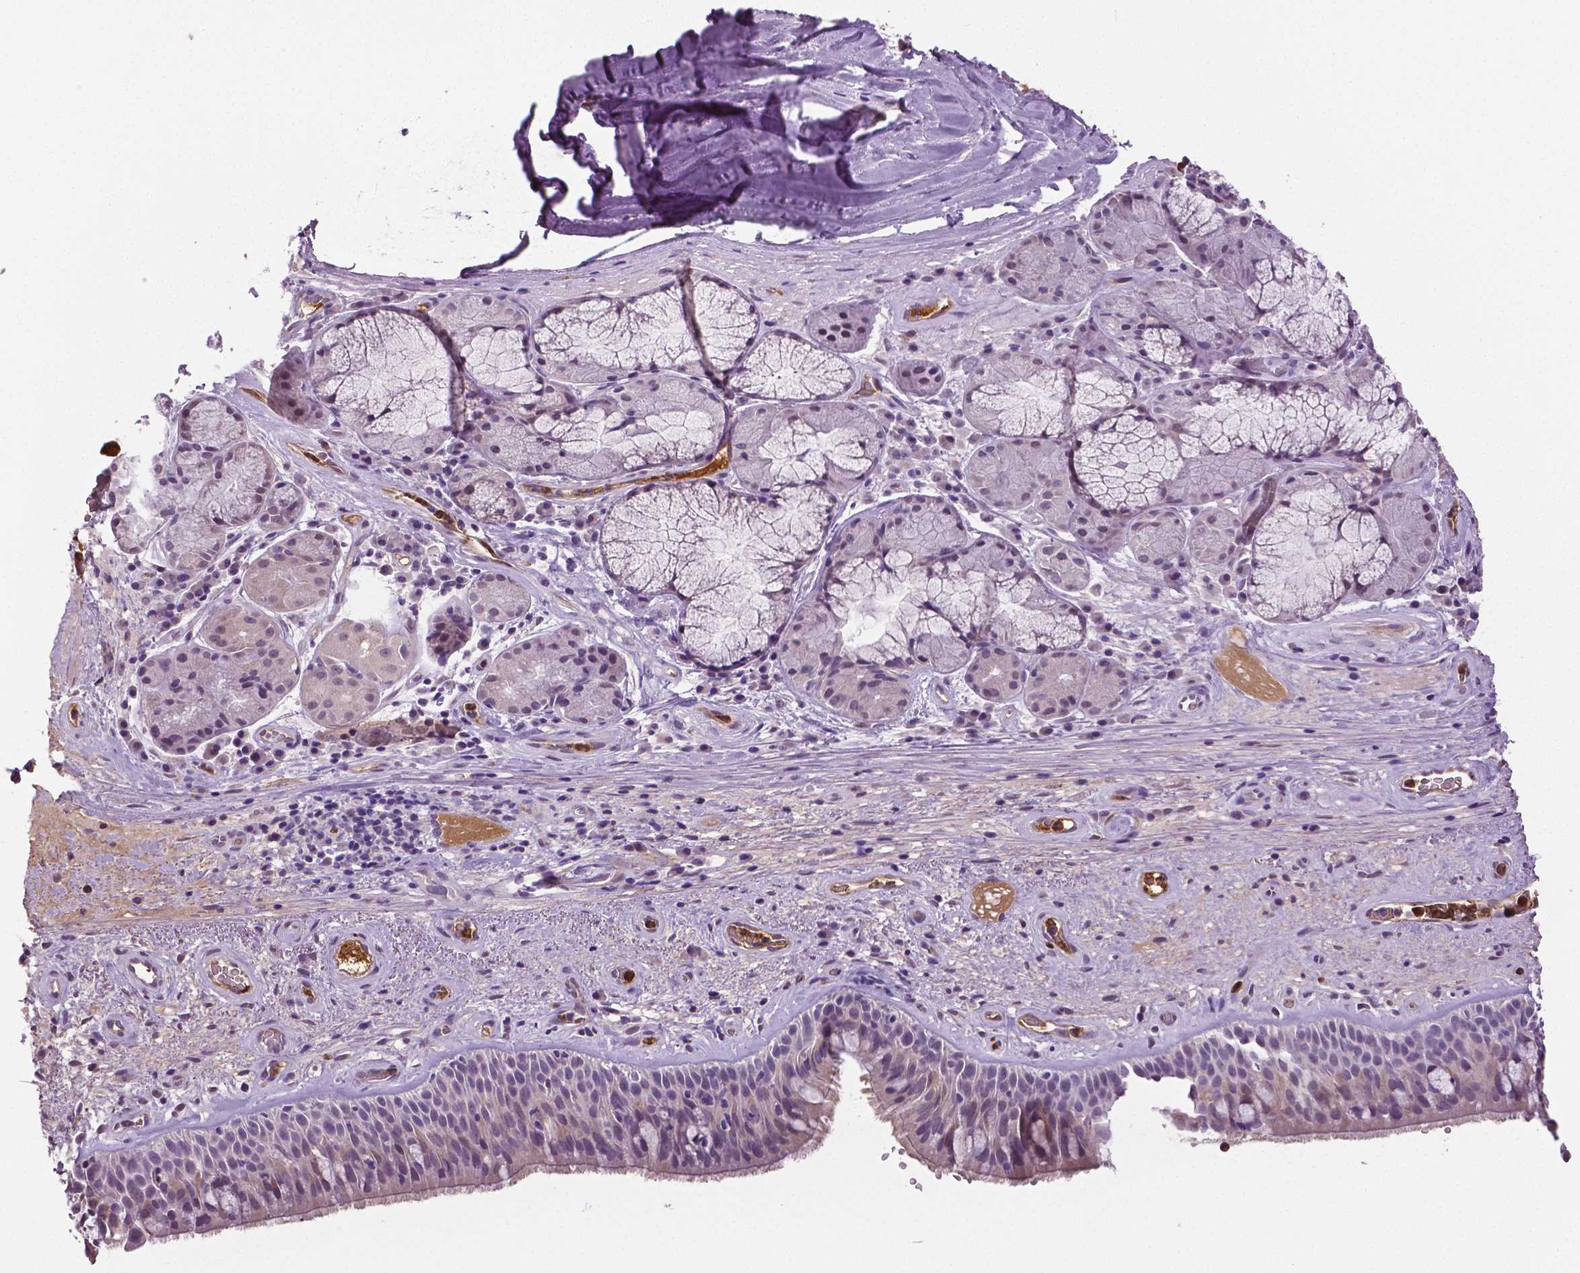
{"staining": {"intensity": "negative", "quantity": "none", "location": "none"}, "tissue": "bronchus", "cell_type": "Respiratory epithelial cells", "image_type": "normal", "snomed": [{"axis": "morphology", "description": "Normal tissue, NOS"}, {"axis": "topography", "description": "Bronchus"}], "caption": "An immunohistochemistry micrograph of normal bronchus is shown. There is no staining in respiratory epithelial cells of bronchus.", "gene": "PTPN5", "patient": {"sex": "male", "age": 48}}